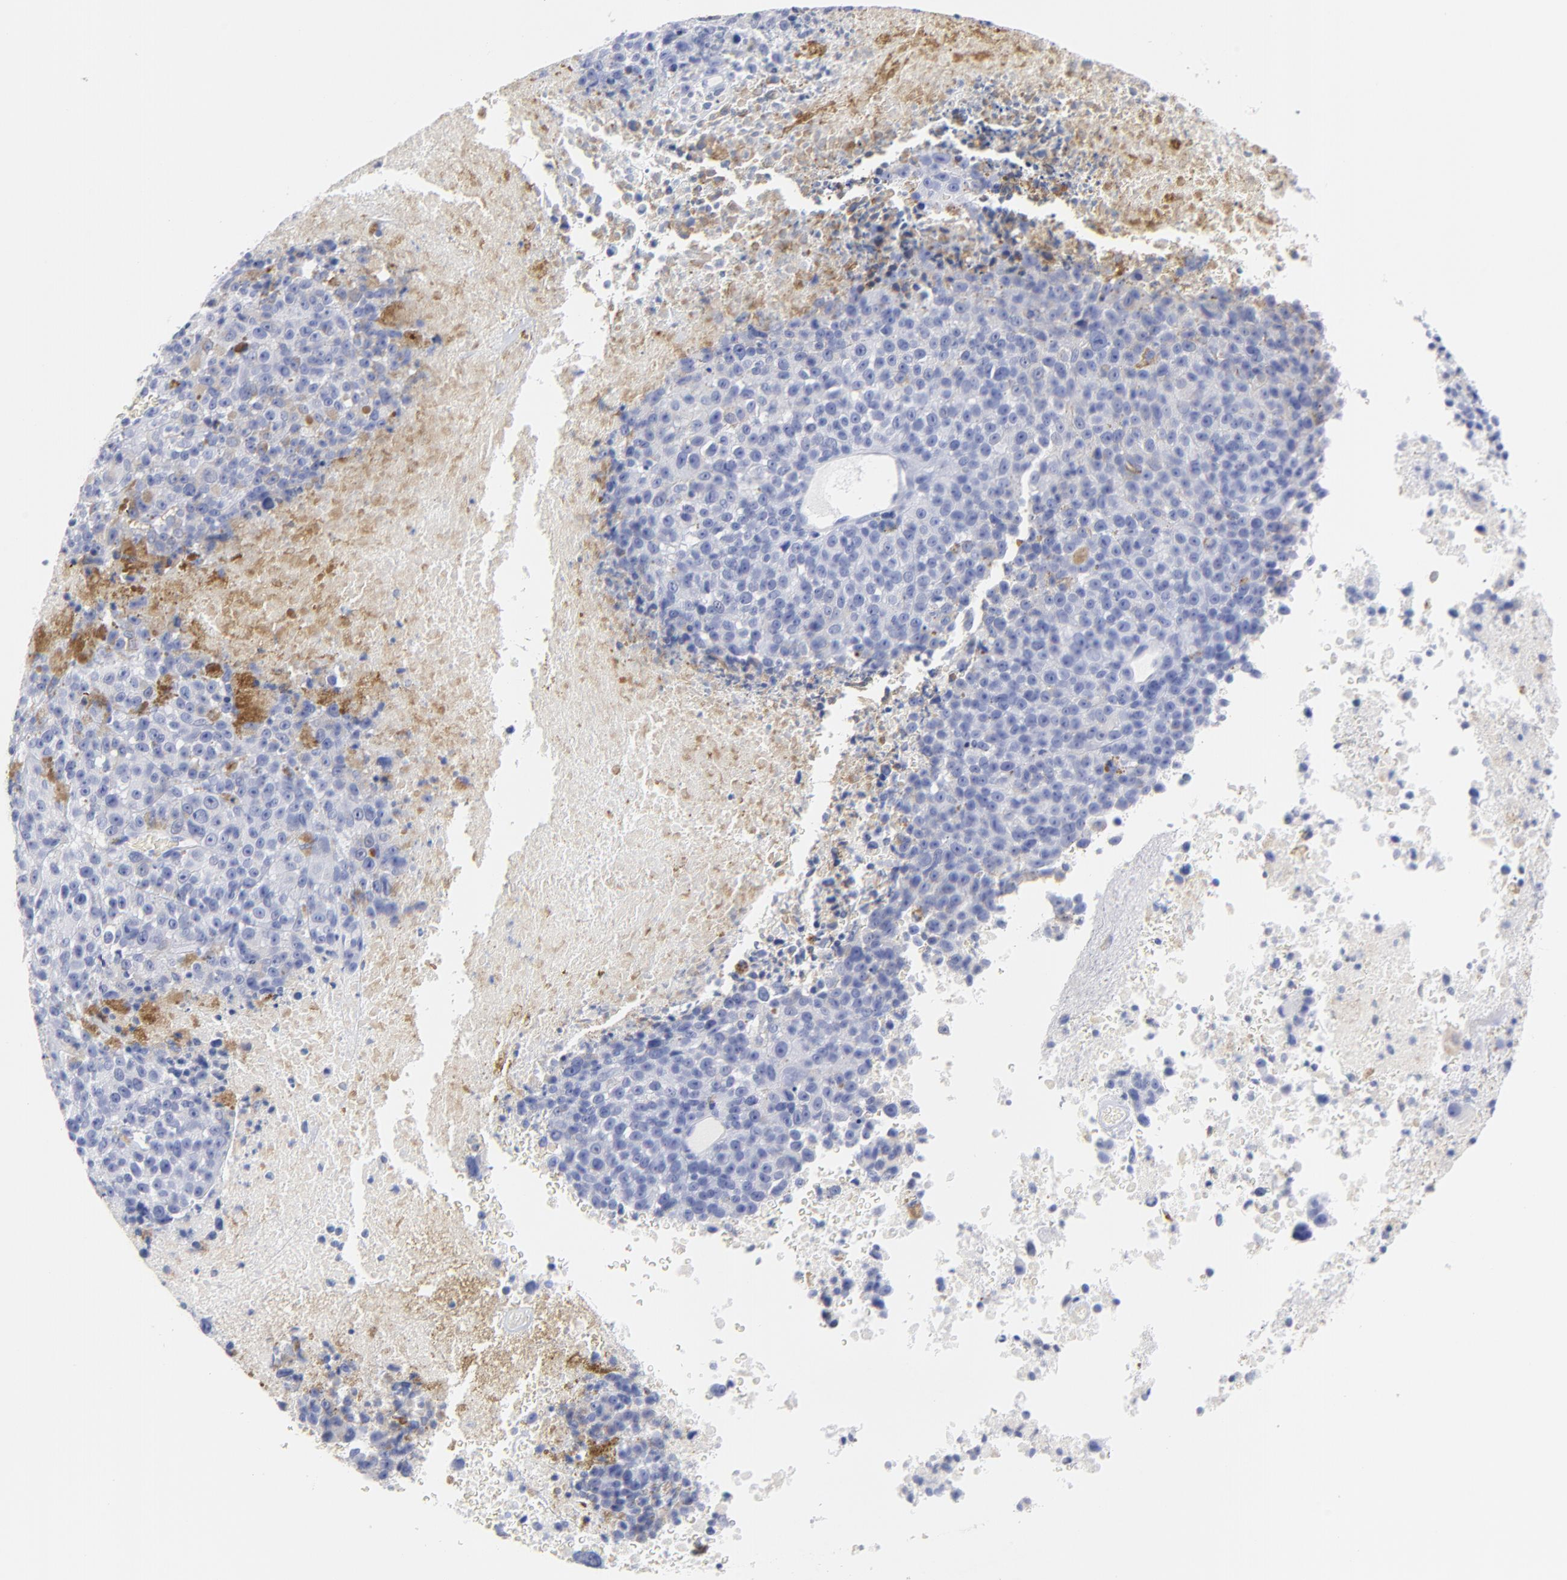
{"staining": {"intensity": "negative", "quantity": "none", "location": "none"}, "tissue": "melanoma", "cell_type": "Tumor cells", "image_type": "cancer", "snomed": [{"axis": "morphology", "description": "Malignant melanoma, Metastatic site"}, {"axis": "topography", "description": "Cerebral cortex"}], "caption": "Tumor cells are negative for protein expression in human melanoma. The staining is performed using DAB brown chromogen with nuclei counter-stained in using hematoxylin.", "gene": "ACY1", "patient": {"sex": "female", "age": 52}}